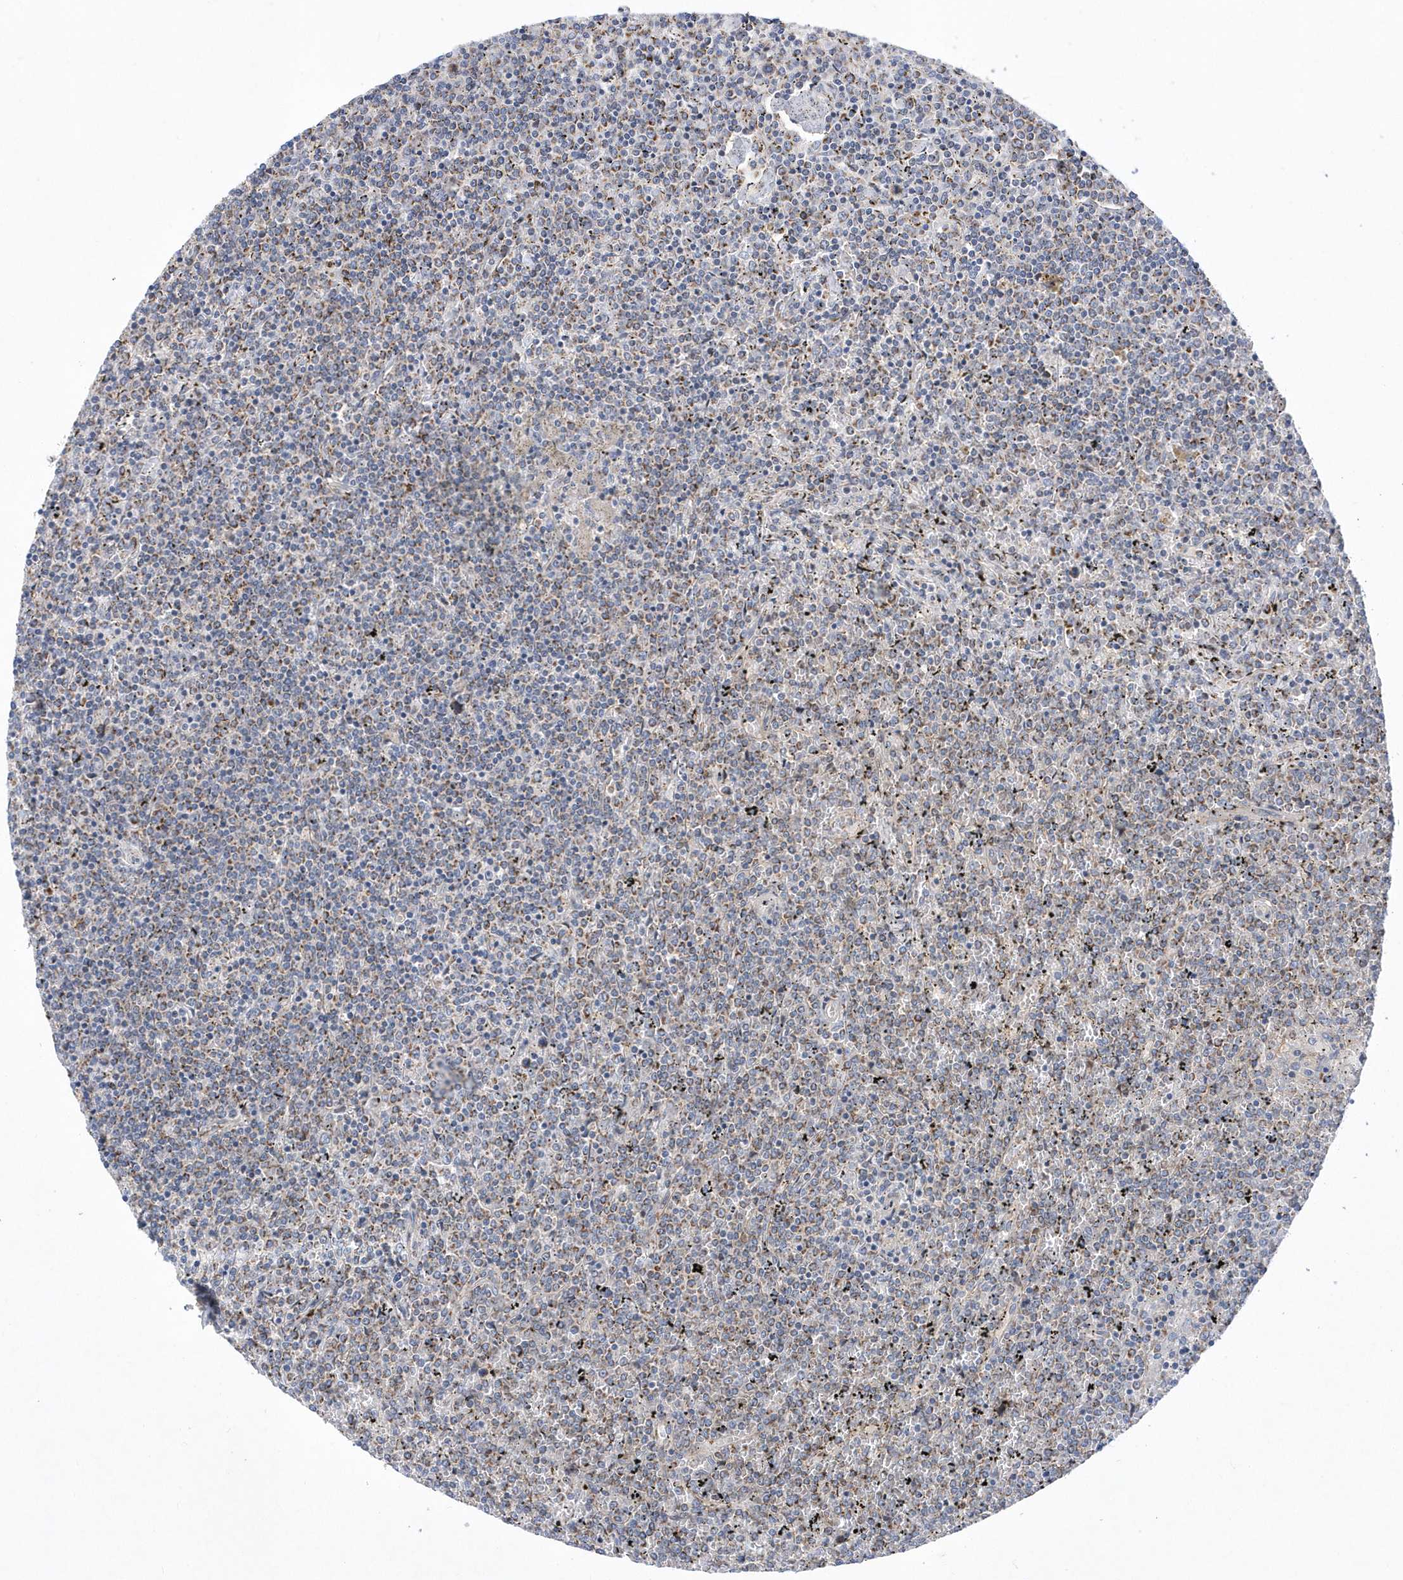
{"staining": {"intensity": "moderate", "quantity": "25%-75%", "location": "cytoplasmic/membranous"}, "tissue": "lymphoma", "cell_type": "Tumor cells", "image_type": "cancer", "snomed": [{"axis": "morphology", "description": "Malignant lymphoma, non-Hodgkin's type, Low grade"}, {"axis": "topography", "description": "Spleen"}], "caption": "Tumor cells demonstrate medium levels of moderate cytoplasmic/membranous expression in about 25%-75% of cells in low-grade malignant lymphoma, non-Hodgkin's type.", "gene": "LONRF2", "patient": {"sex": "female", "age": 19}}